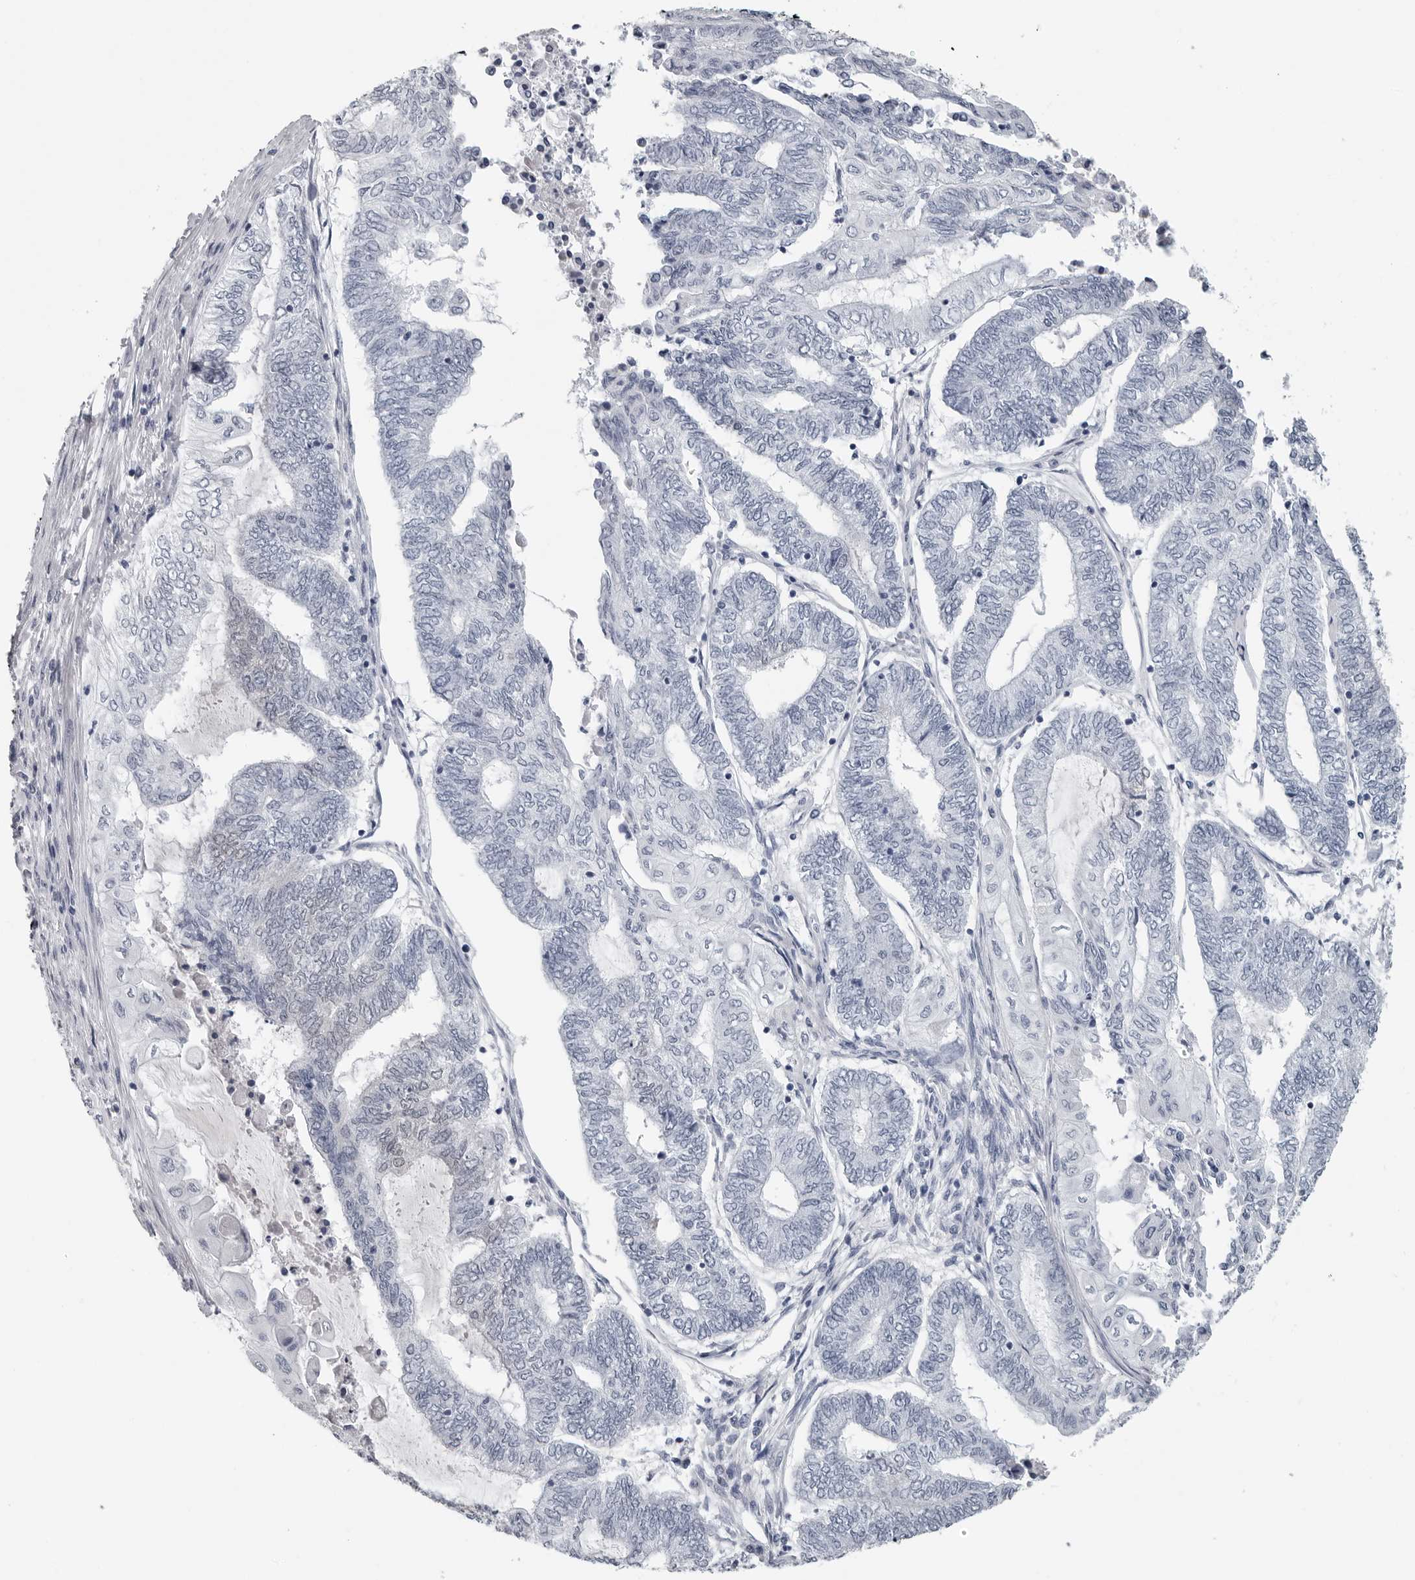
{"staining": {"intensity": "negative", "quantity": "none", "location": "none"}, "tissue": "endometrial cancer", "cell_type": "Tumor cells", "image_type": "cancer", "snomed": [{"axis": "morphology", "description": "Adenocarcinoma, NOS"}, {"axis": "topography", "description": "Uterus"}, {"axis": "topography", "description": "Endometrium"}], "caption": "Tumor cells show no significant protein expression in endometrial cancer (adenocarcinoma).", "gene": "AMPD1", "patient": {"sex": "female", "age": 70}}